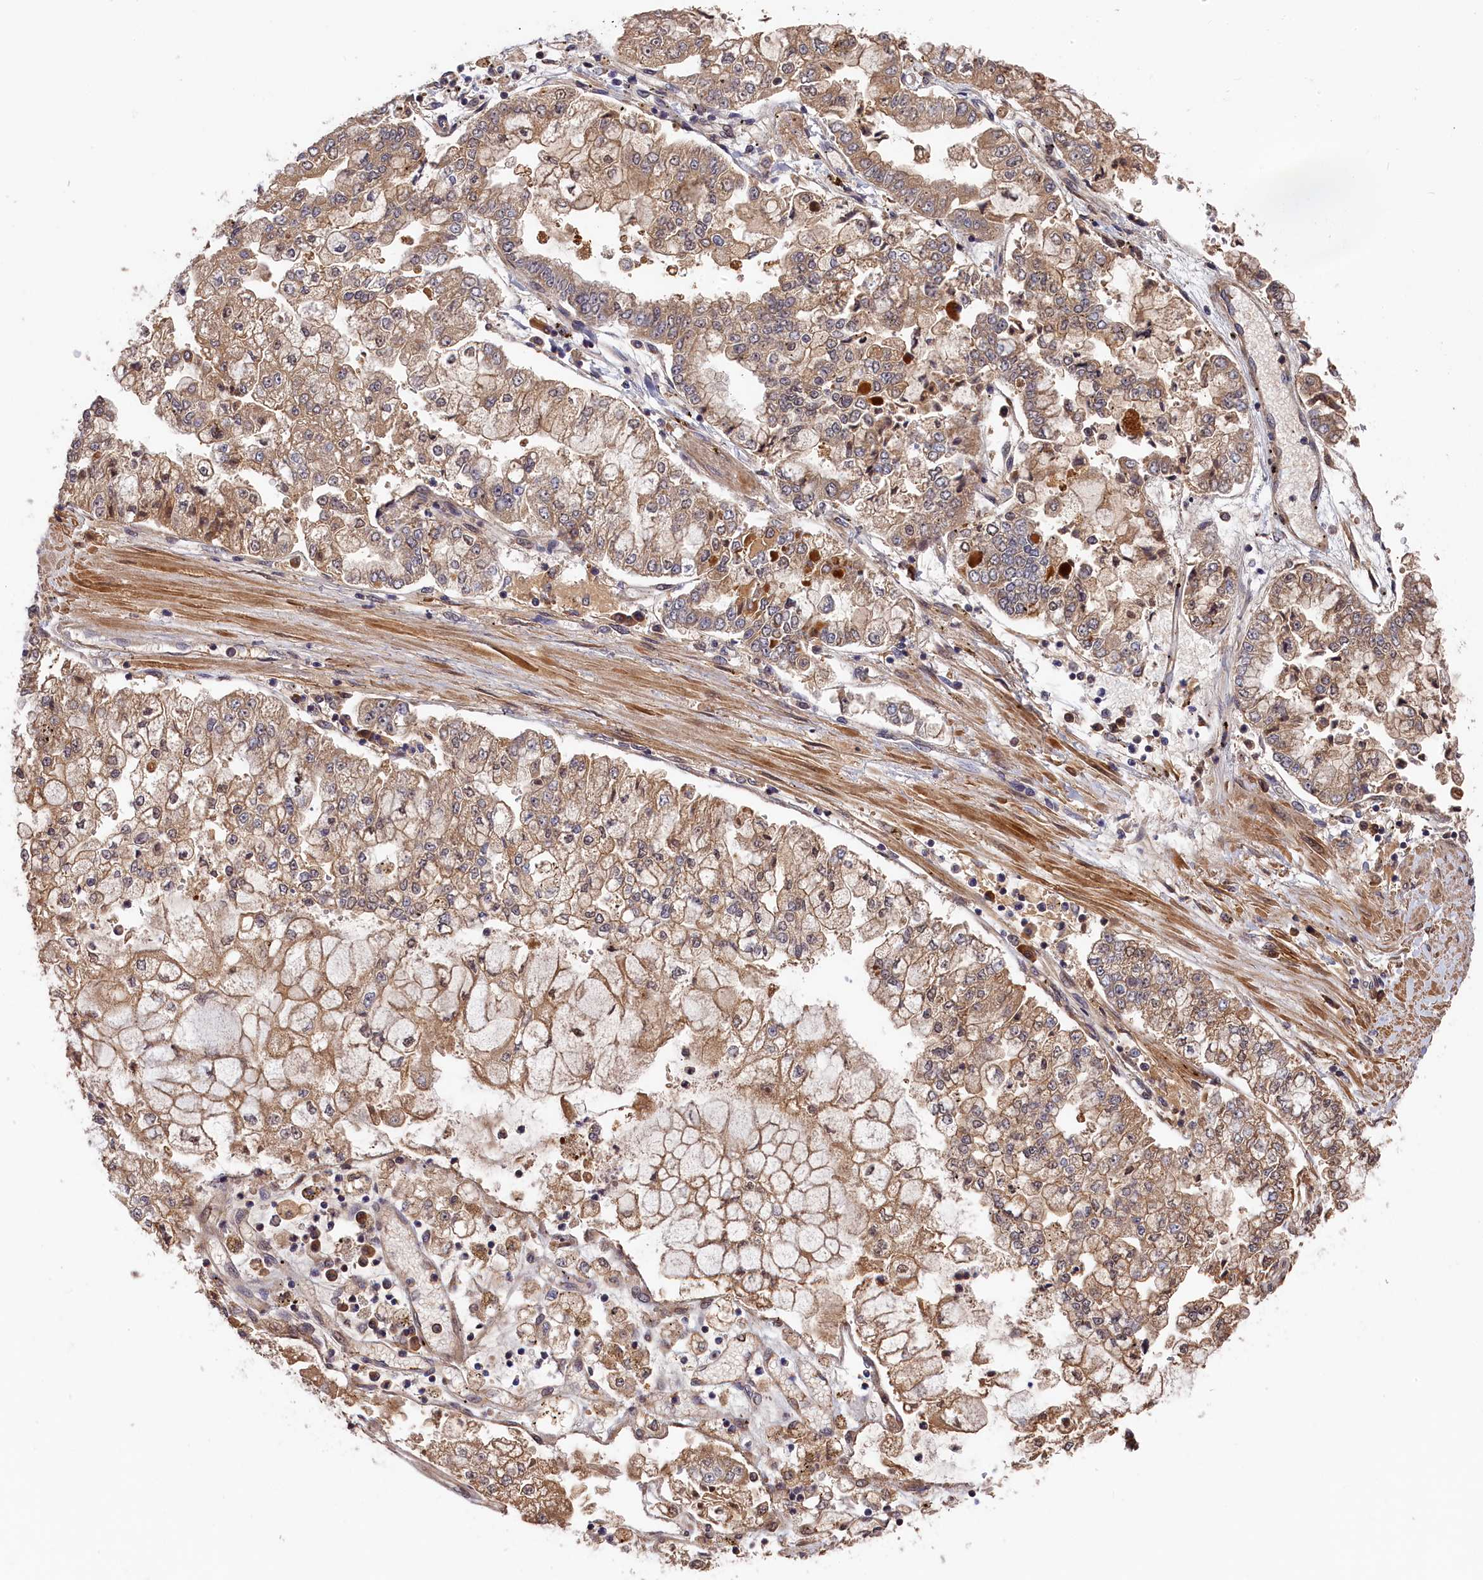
{"staining": {"intensity": "moderate", "quantity": ">75%", "location": "cytoplasmic/membranous"}, "tissue": "stomach cancer", "cell_type": "Tumor cells", "image_type": "cancer", "snomed": [{"axis": "morphology", "description": "Adenocarcinoma, NOS"}, {"axis": "topography", "description": "Stomach"}], "caption": "High-magnification brightfield microscopy of stomach cancer stained with DAB (3,3'-diaminobenzidine) (brown) and counterstained with hematoxylin (blue). tumor cells exhibit moderate cytoplasmic/membranous staining is present in approximately>75% of cells.", "gene": "ITIH1", "patient": {"sex": "male", "age": 76}}